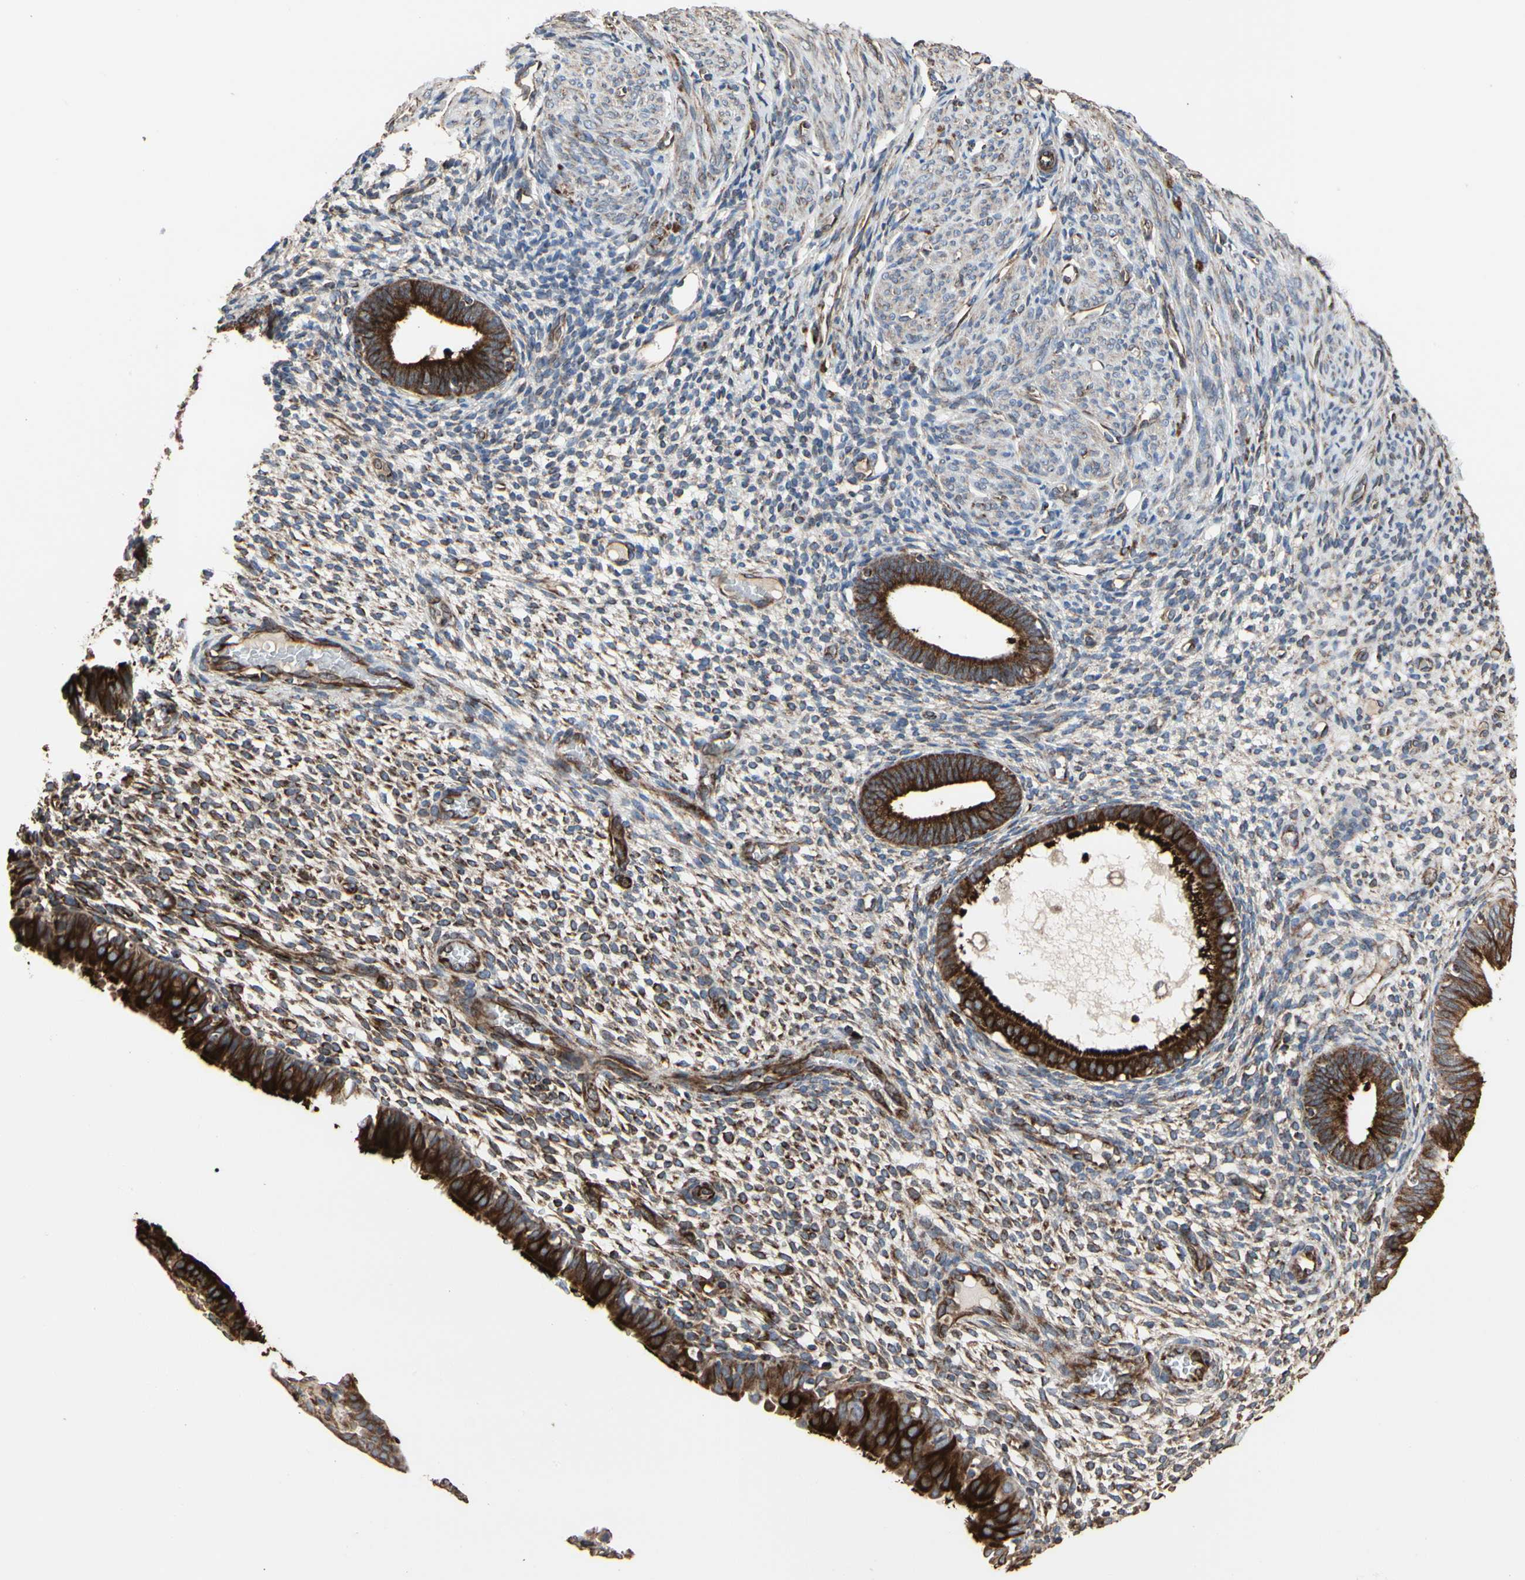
{"staining": {"intensity": "moderate", "quantity": "25%-75%", "location": "cytoplasmic/membranous"}, "tissue": "endometrium", "cell_type": "Cells in endometrial stroma", "image_type": "normal", "snomed": [{"axis": "morphology", "description": "Normal tissue, NOS"}, {"axis": "topography", "description": "Endometrium"}], "caption": "DAB immunohistochemical staining of unremarkable endometrium shows moderate cytoplasmic/membranous protein positivity in about 25%-75% of cells in endometrial stroma. Using DAB (brown) and hematoxylin (blue) stains, captured at high magnification using brightfield microscopy.", "gene": "TUBA1A", "patient": {"sex": "female", "age": 61}}